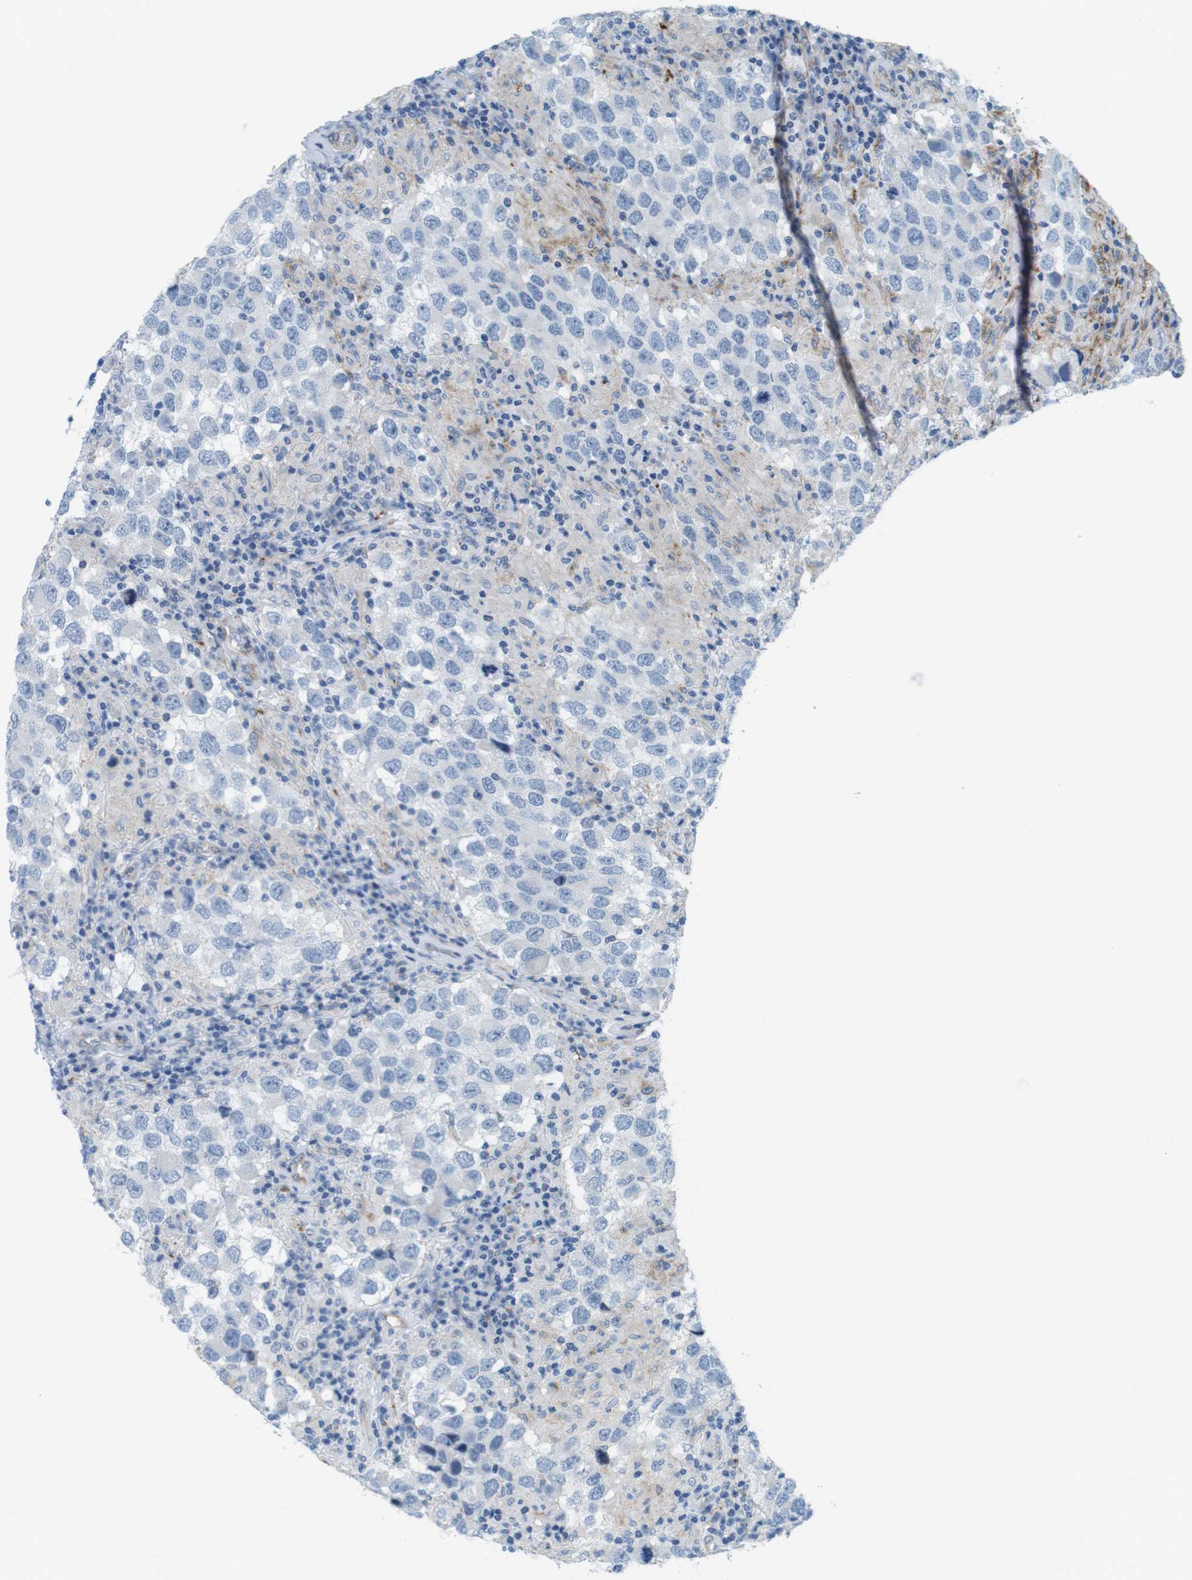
{"staining": {"intensity": "negative", "quantity": "none", "location": "none"}, "tissue": "testis cancer", "cell_type": "Tumor cells", "image_type": "cancer", "snomed": [{"axis": "morphology", "description": "Carcinoma, Embryonal, NOS"}, {"axis": "topography", "description": "Testis"}], "caption": "Immunohistochemistry image of neoplastic tissue: embryonal carcinoma (testis) stained with DAB (3,3'-diaminobenzidine) reveals no significant protein expression in tumor cells.", "gene": "MYH9", "patient": {"sex": "male", "age": 21}}